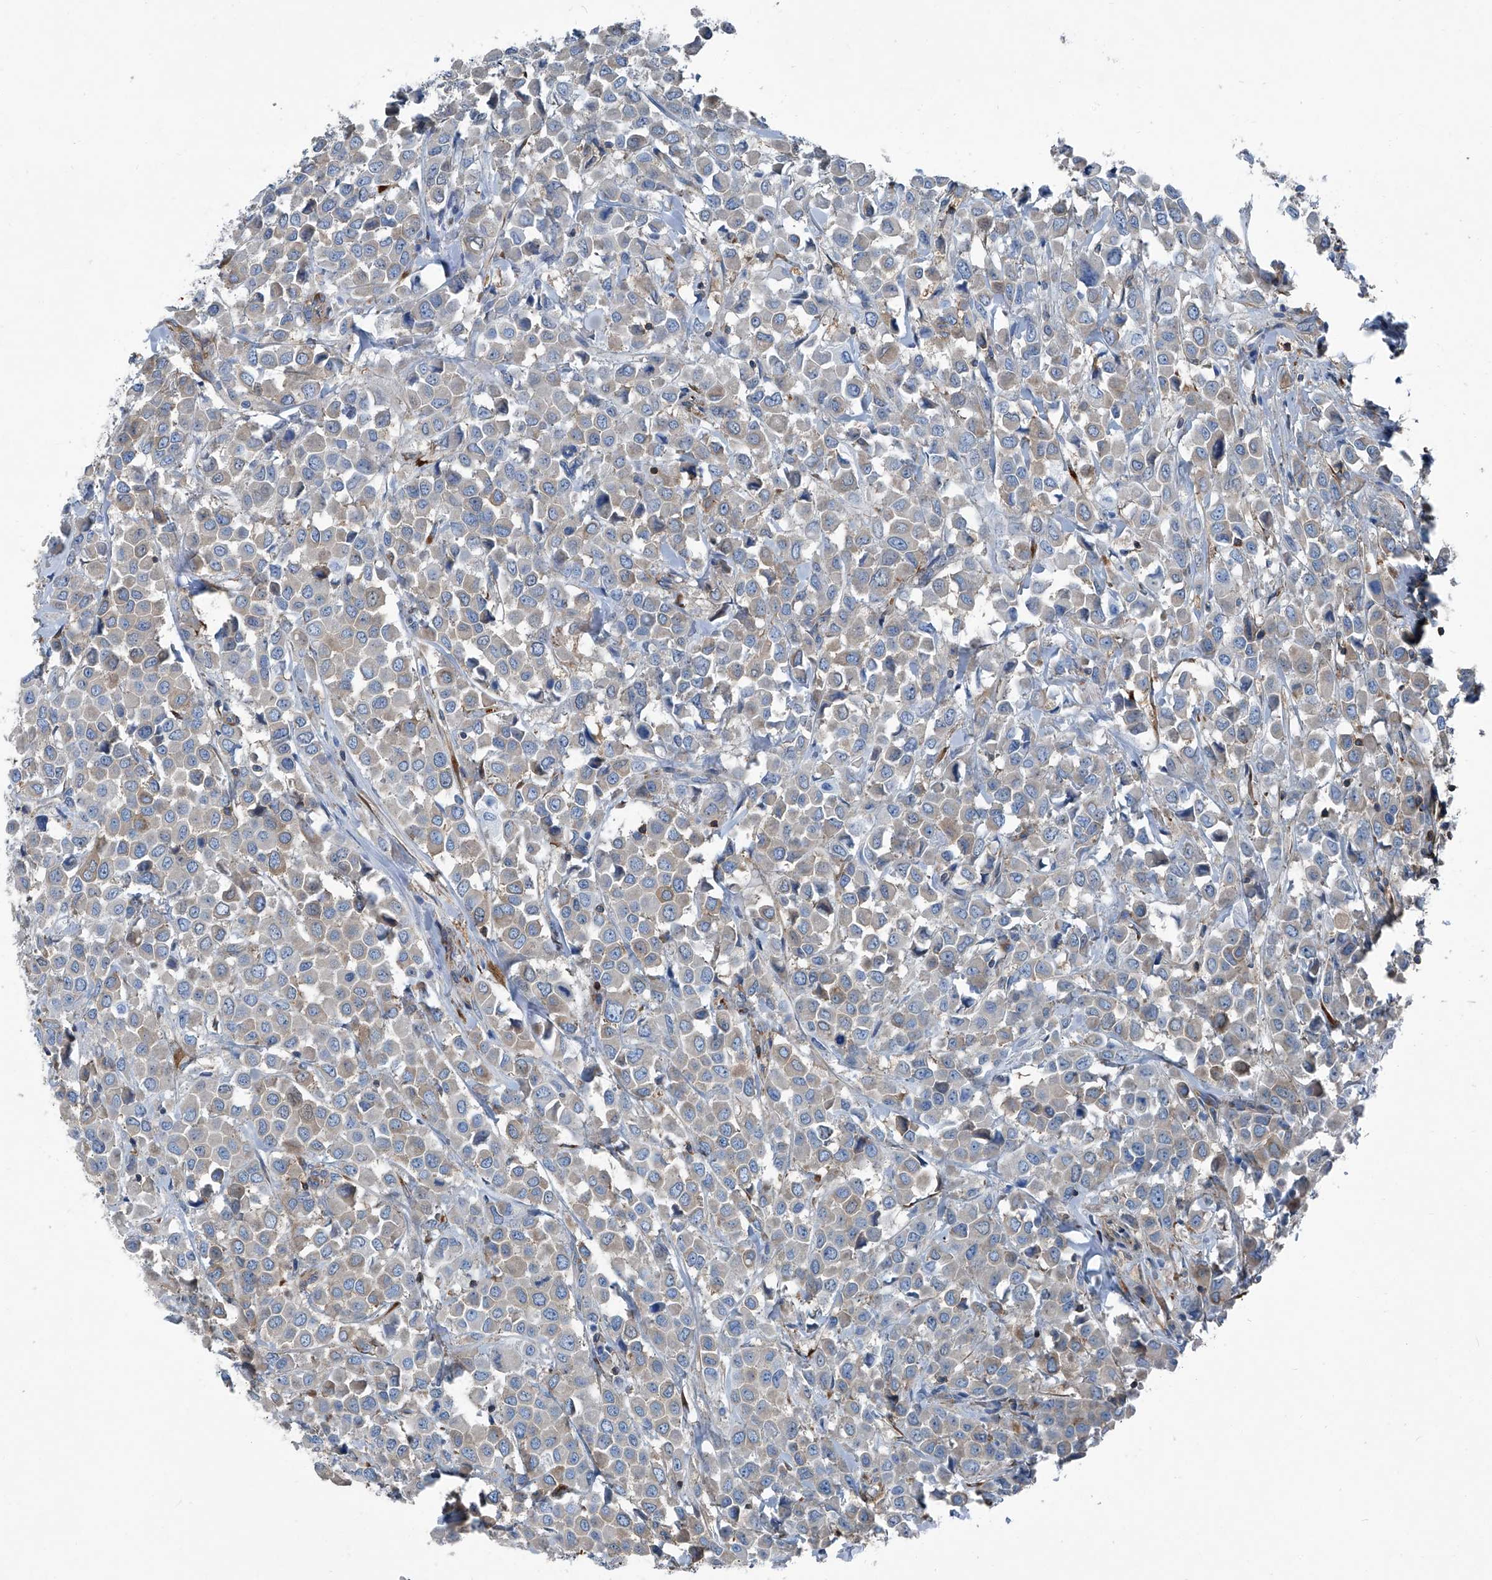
{"staining": {"intensity": "weak", "quantity": "<25%", "location": "cytoplasmic/membranous"}, "tissue": "breast cancer", "cell_type": "Tumor cells", "image_type": "cancer", "snomed": [{"axis": "morphology", "description": "Duct carcinoma"}, {"axis": "topography", "description": "Breast"}], "caption": "Immunohistochemistry image of human intraductal carcinoma (breast) stained for a protein (brown), which reveals no positivity in tumor cells. The staining is performed using DAB brown chromogen with nuclei counter-stained in using hematoxylin.", "gene": "SEPTIN7", "patient": {"sex": "female", "age": 61}}